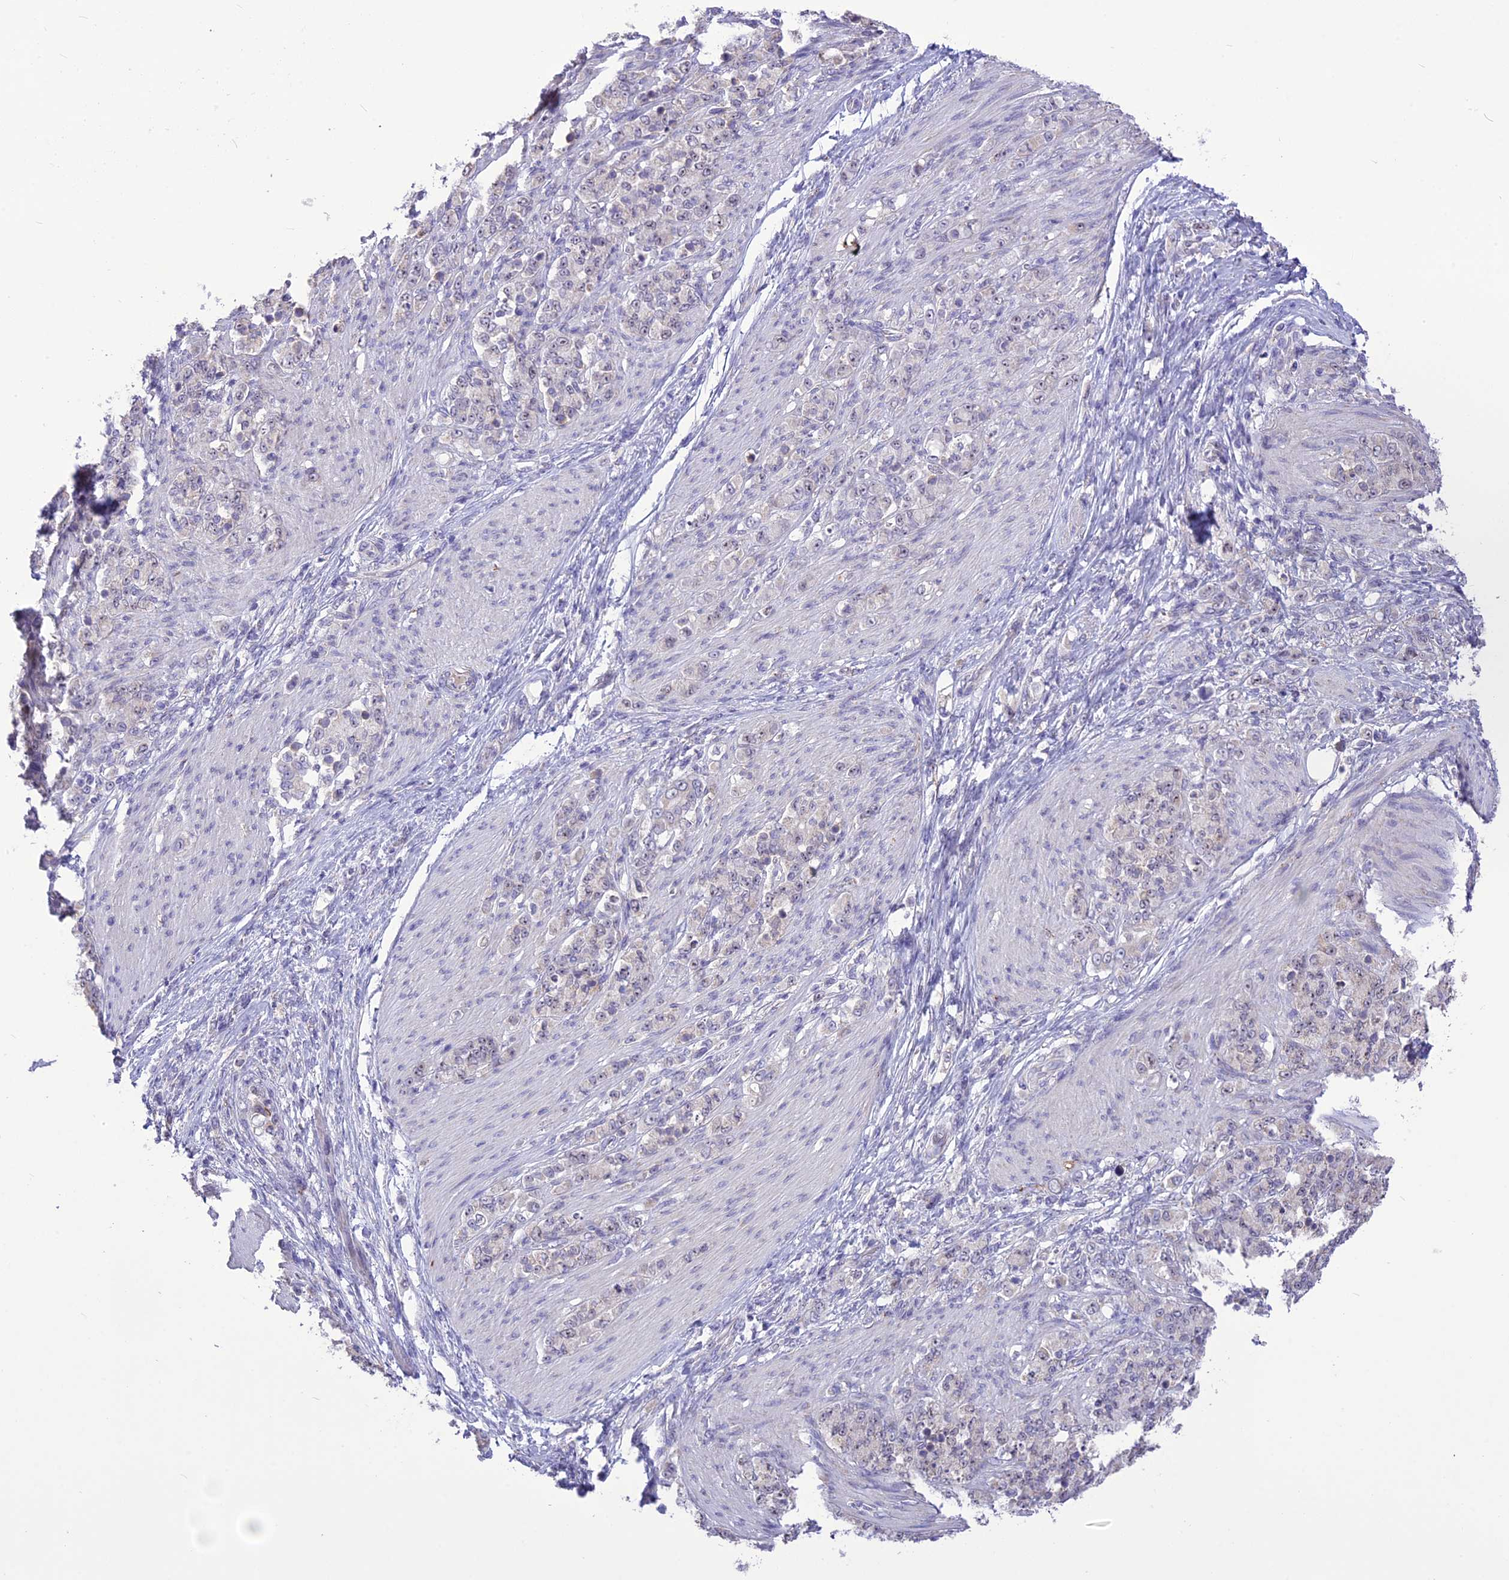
{"staining": {"intensity": "weak", "quantity": "<25%", "location": "nuclear"}, "tissue": "stomach cancer", "cell_type": "Tumor cells", "image_type": "cancer", "snomed": [{"axis": "morphology", "description": "Adenocarcinoma, NOS"}, {"axis": "topography", "description": "Stomach"}], "caption": "A photomicrograph of human adenocarcinoma (stomach) is negative for staining in tumor cells.", "gene": "CMSS1", "patient": {"sex": "female", "age": 79}}